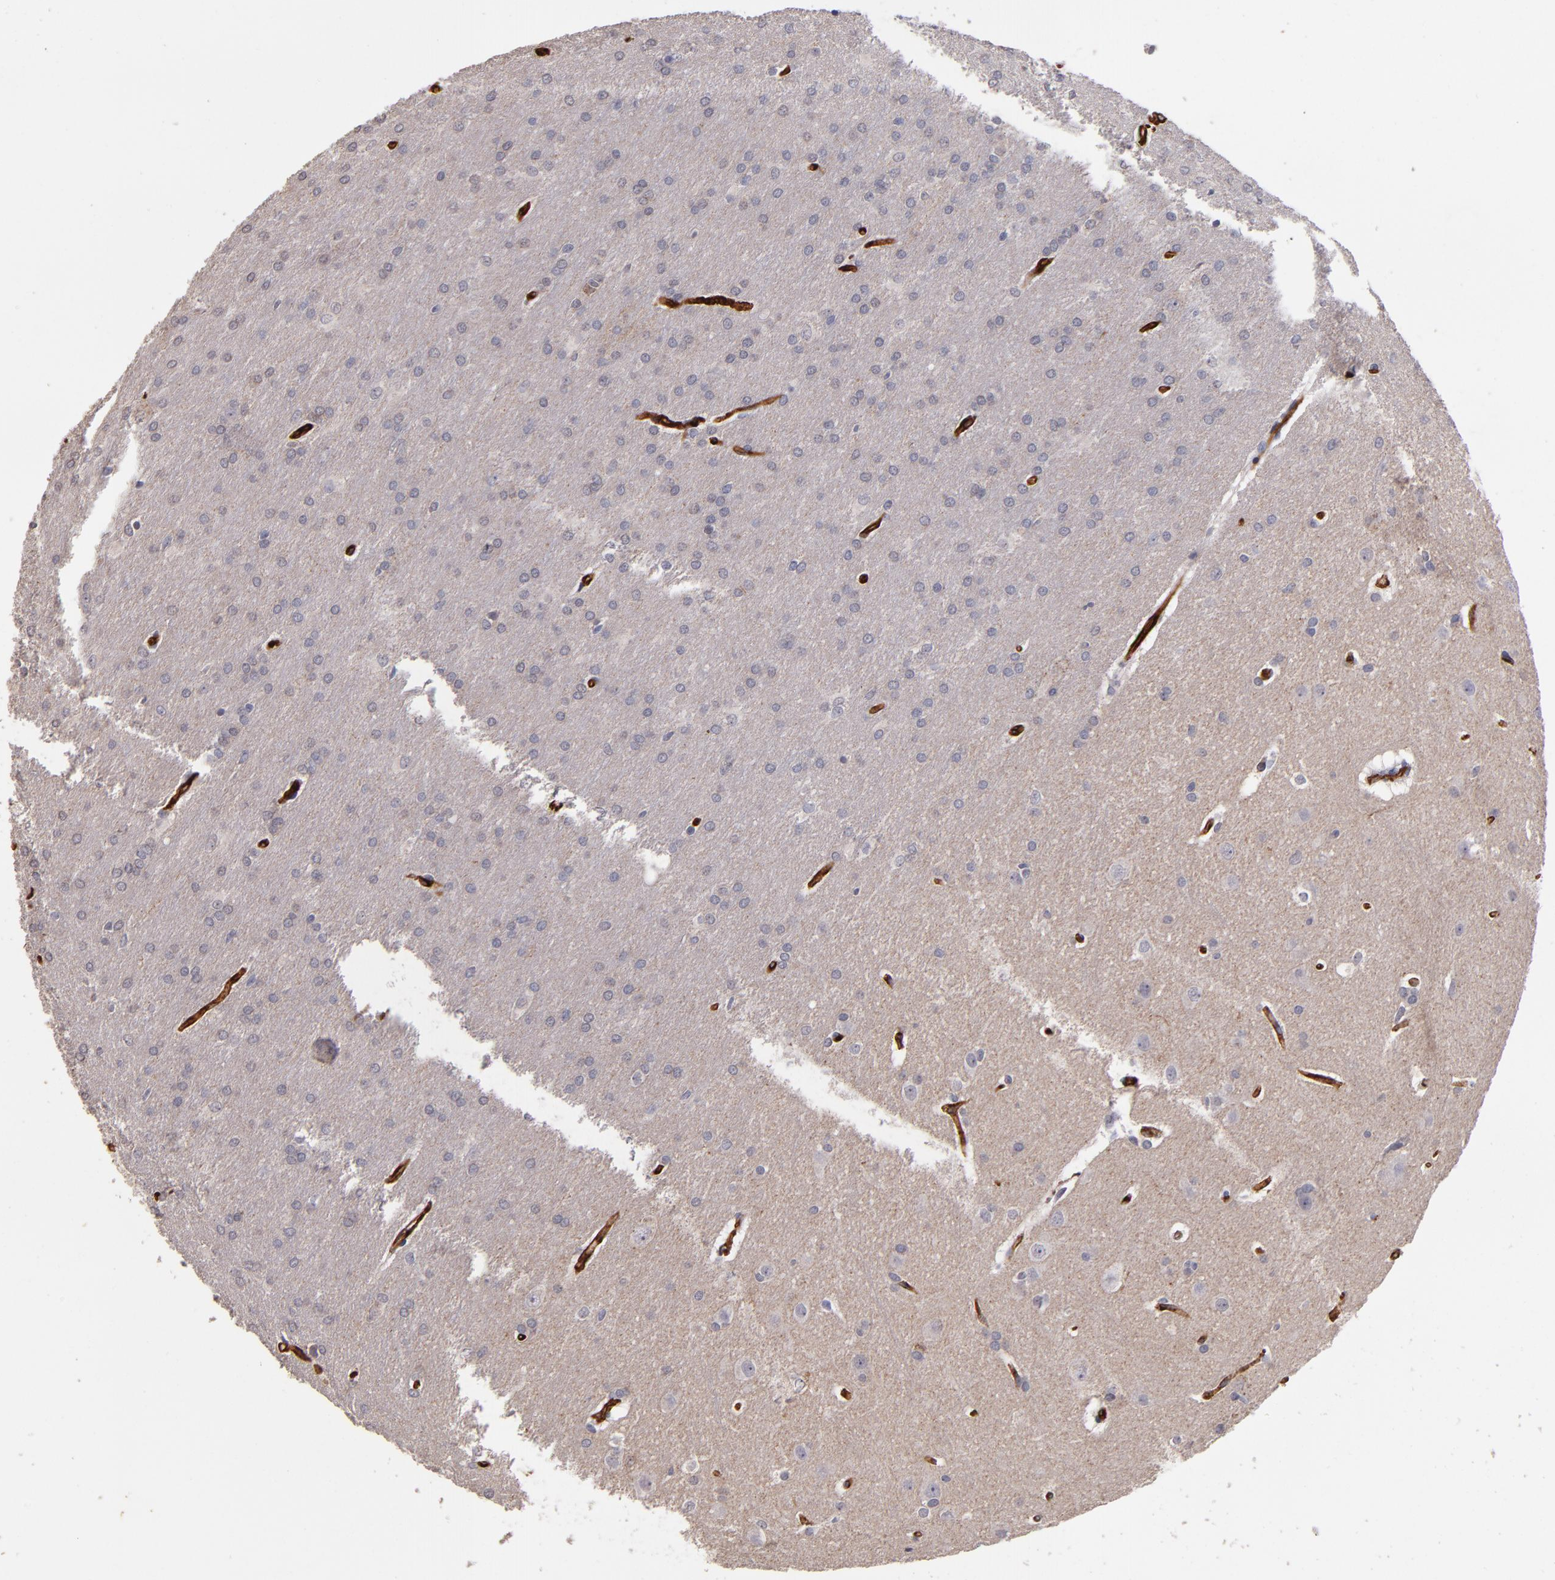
{"staining": {"intensity": "negative", "quantity": "none", "location": "none"}, "tissue": "glioma", "cell_type": "Tumor cells", "image_type": "cancer", "snomed": [{"axis": "morphology", "description": "Glioma, malignant, Low grade"}, {"axis": "topography", "description": "Brain"}], "caption": "DAB (3,3'-diaminobenzidine) immunohistochemical staining of glioma shows no significant positivity in tumor cells. (DAB immunohistochemistry visualized using brightfield microscopy, high magnification).", "gene": "CLDN5", "patient": {"sex": "female", "age": 32}}